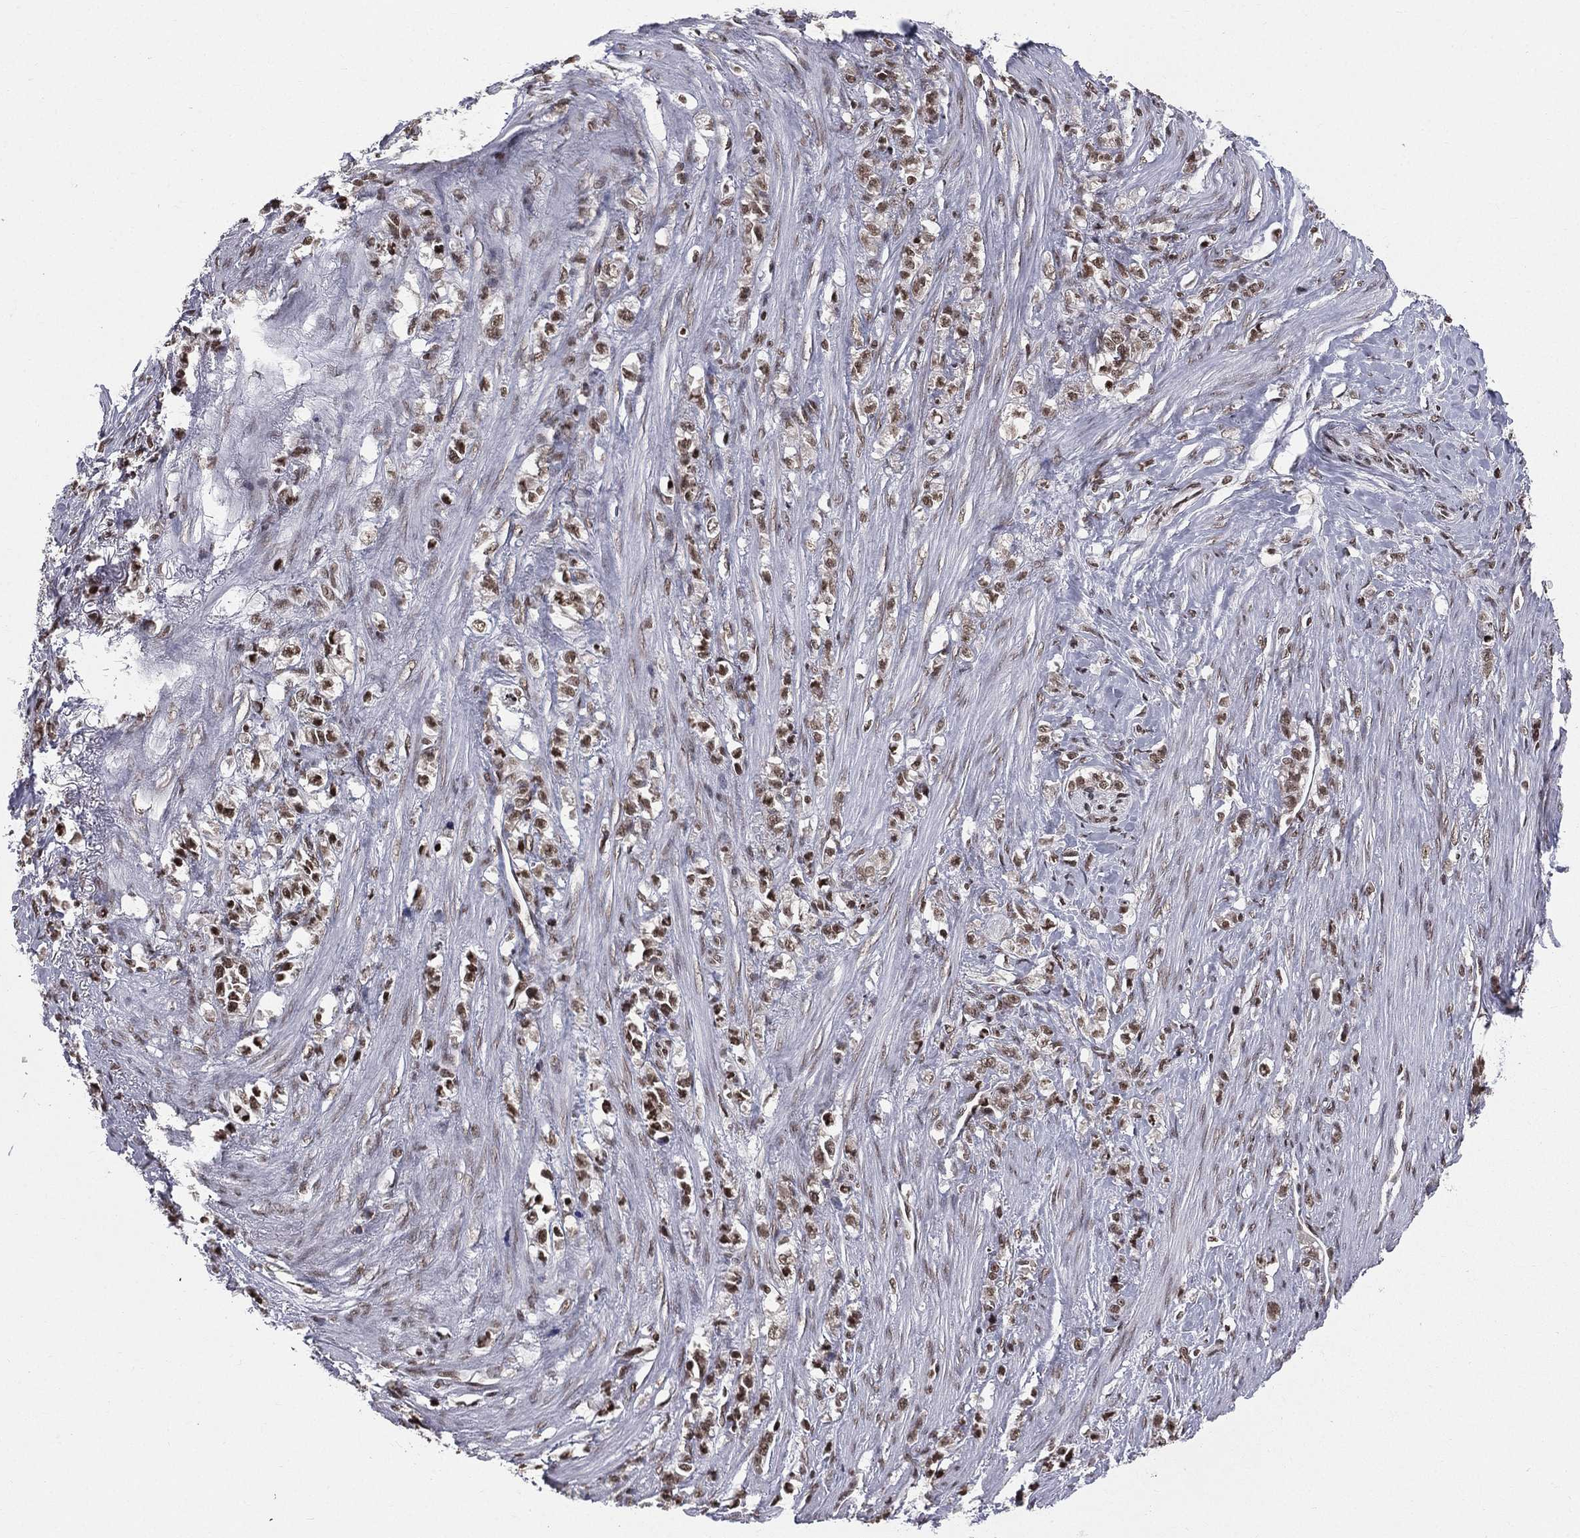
{"staining": {"intensity": "moderate", "quantity": ">75%", "location": "nuclear"}, "tissue": "stomach cancer", "cell_type": "Tumor cells", "image_type": "cancer", "snomed": [{"axis": "morphology", "description": "Adenocarcinoma, NOS"}, {"axis": "topography", "description": "Stomach, lower"}], "caption": "Protein expression analysis of adenocarcinoma (stomach) demonstrates moderate nuclear staining in approximately >75% of tumor cells.", "gene": "RFX7", "patient": {"sex": "male", "age": 88}}